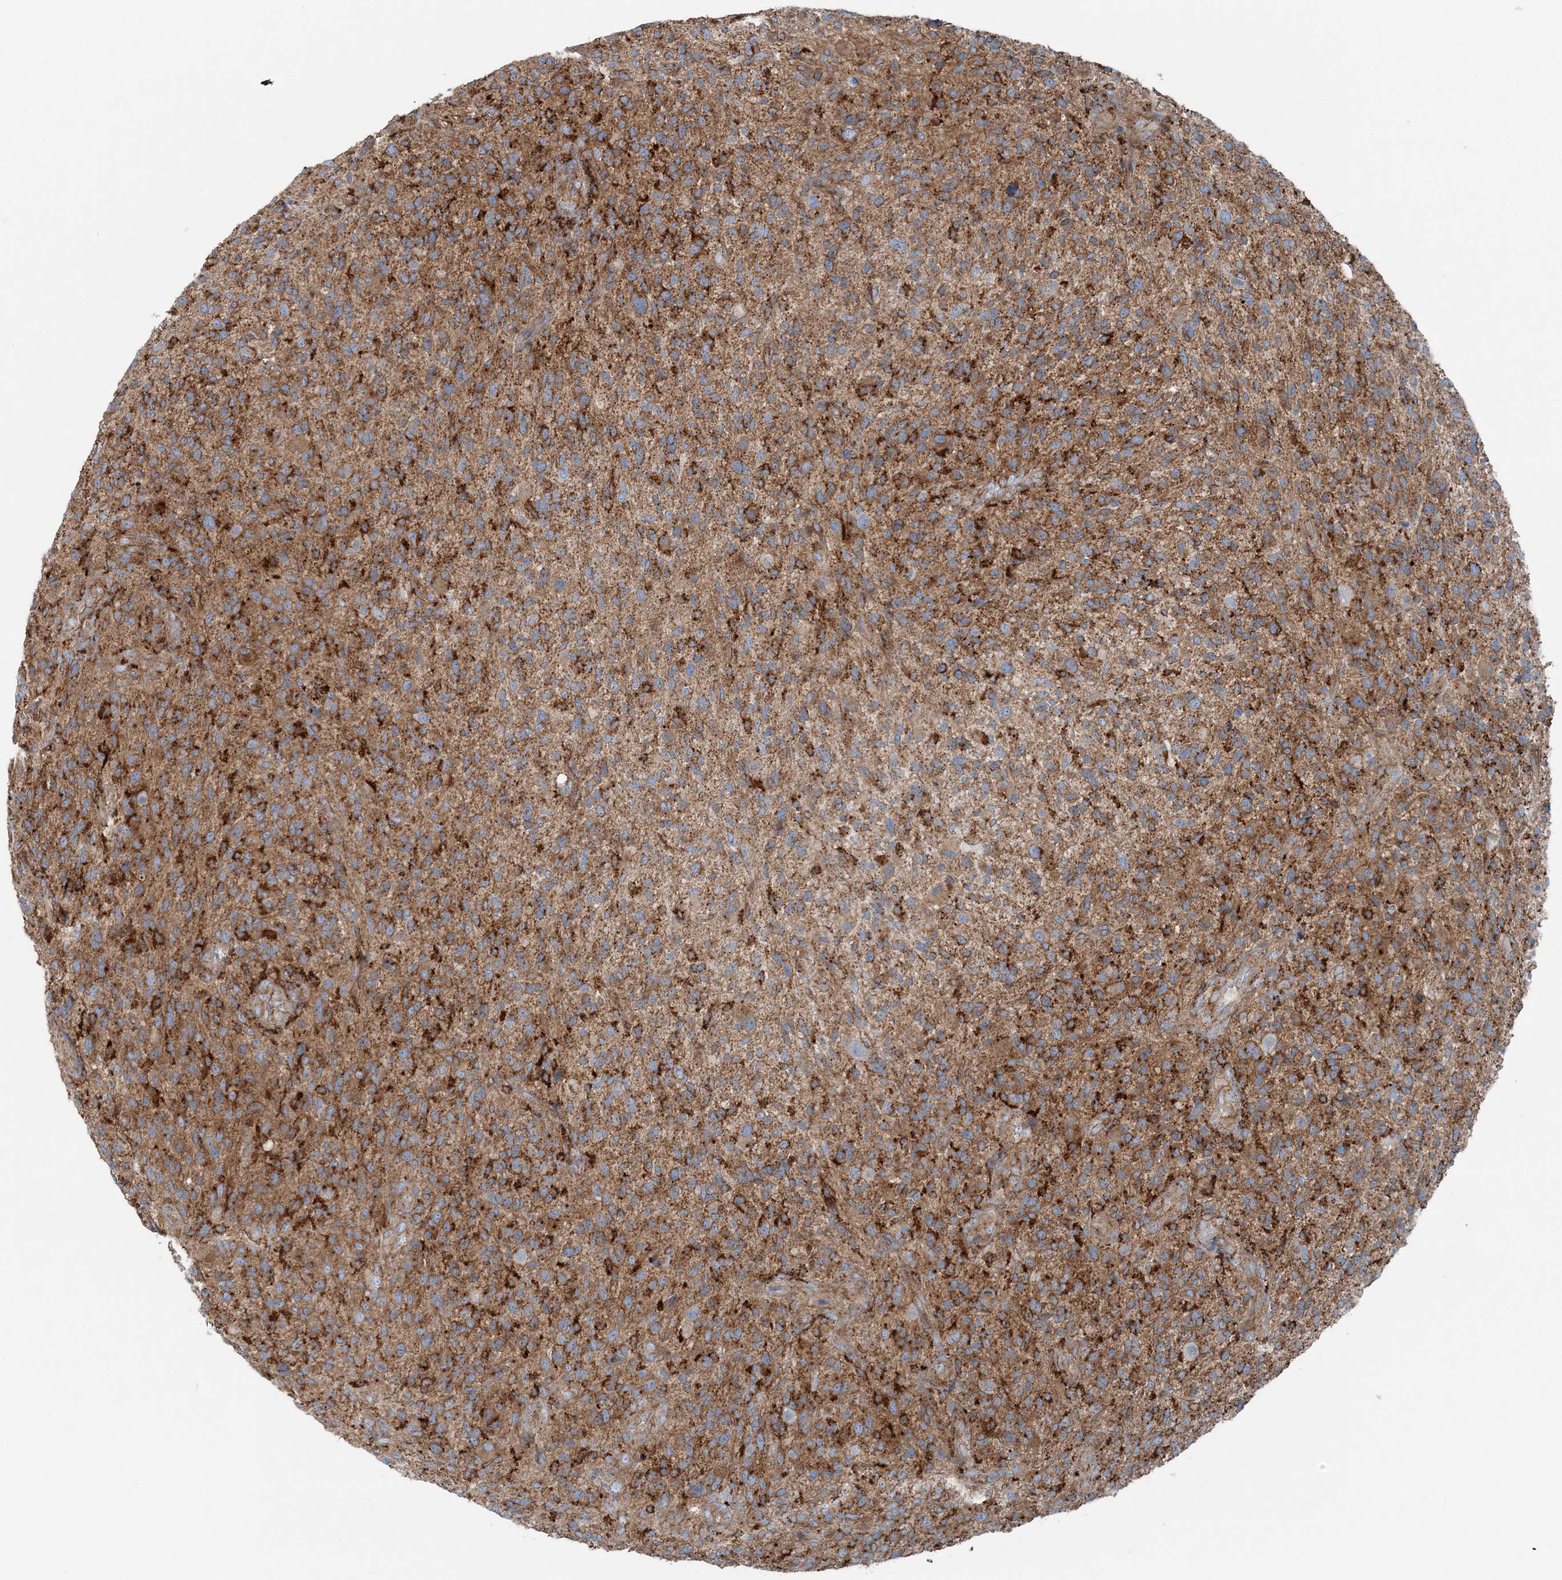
{"staining": {"intensity": "strong", "quantity": ">75%", "location": "cytoplasmic/membranous"}, "tissue": "glioma", "cell_type": "Tumor cells", "image_type": "cancer", "snomed": [{"axis": "morphology", "description": "Glioma, malignant, High grade"}, {"axis": "topography", "description": "Brain"}], "caption": "Glioma stained with a protein marker exhibits strong staining in tumor cells.", "gene": "SNX2", "patient": {"sex": "male", "age": 47}}